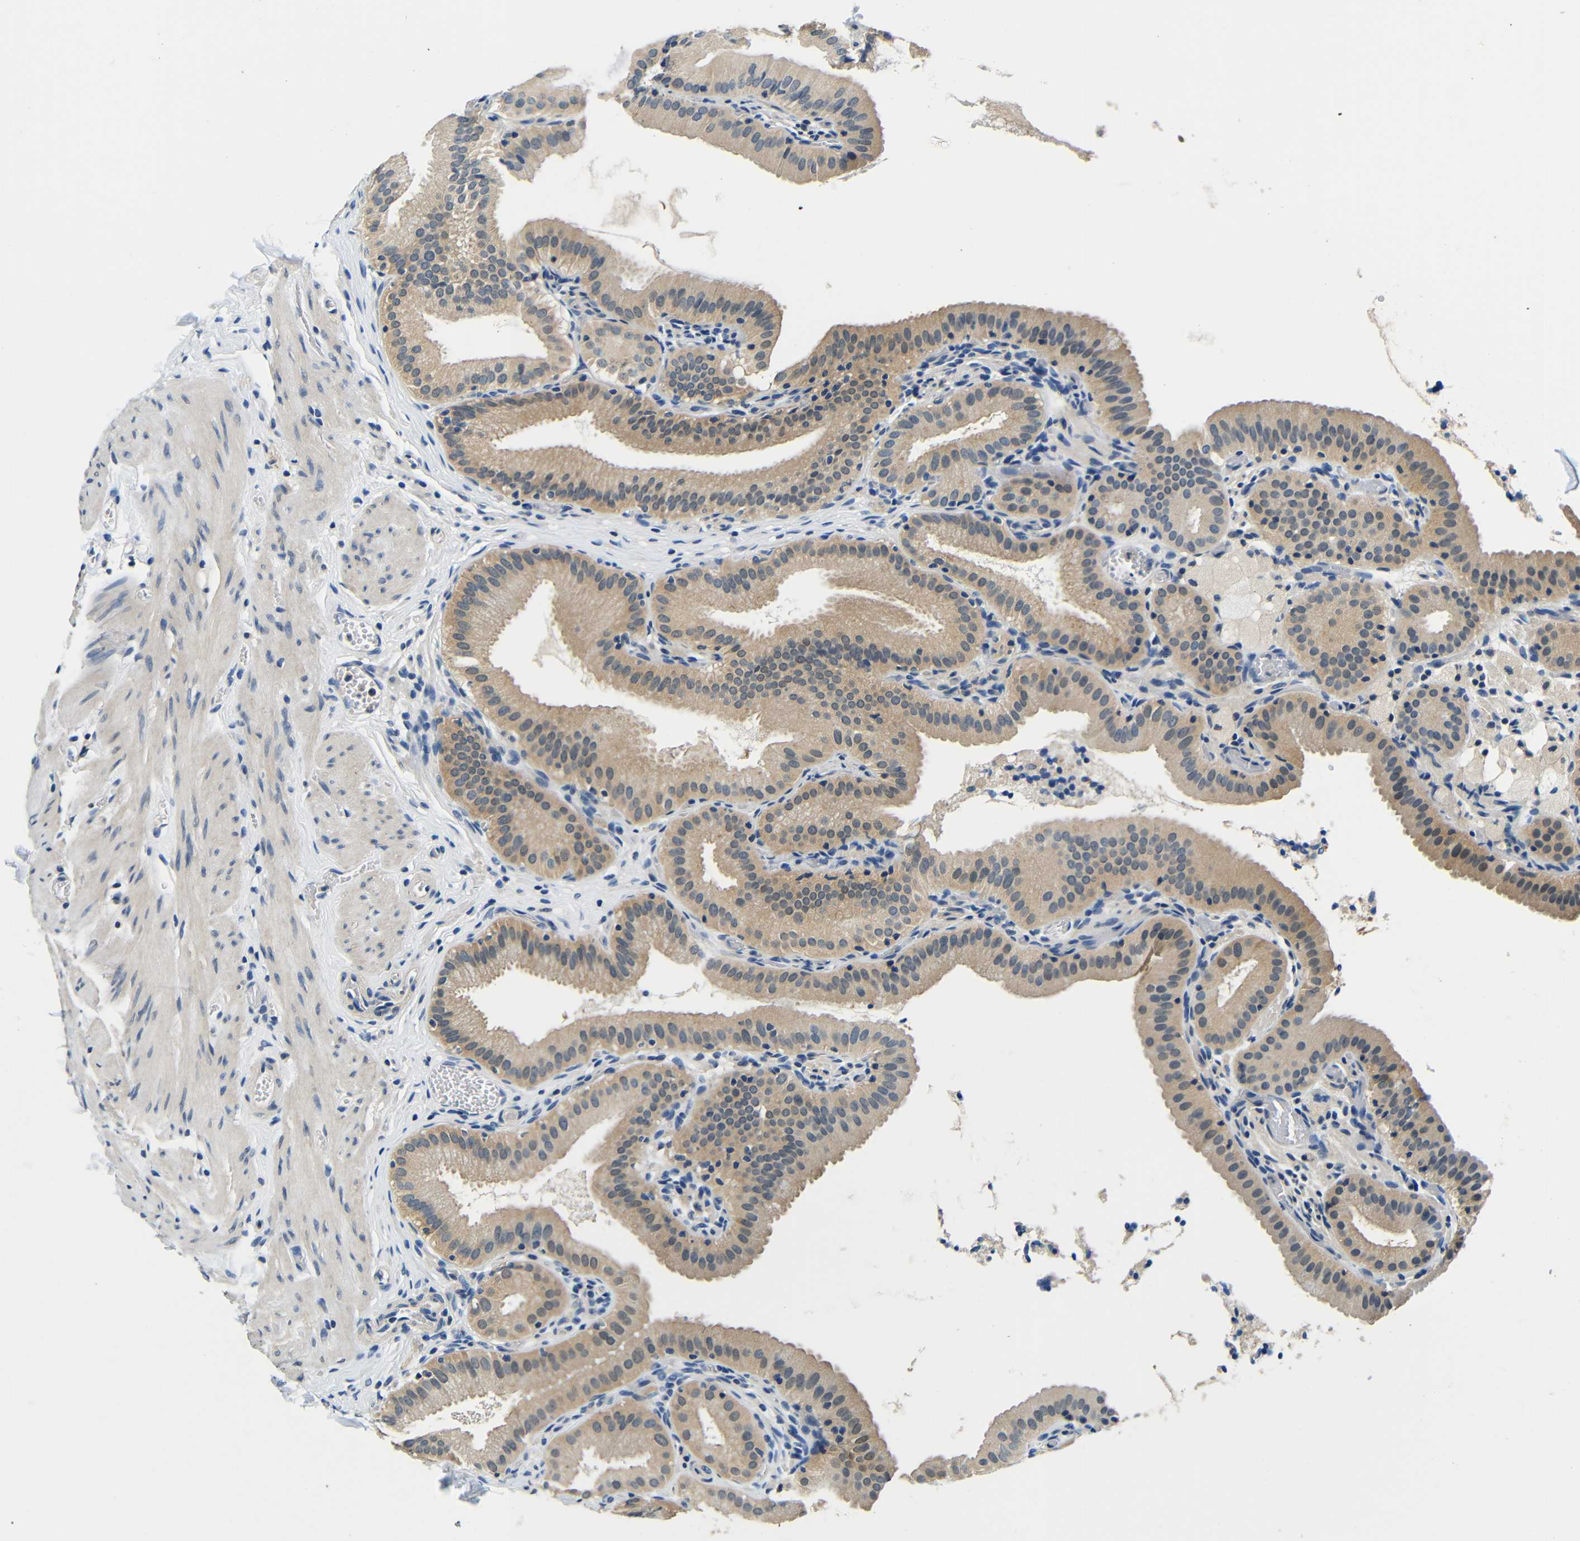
{"staining": {"intensity": "weak", "quantity": ">75%", "location": "cytoplasmic/membranous"}, "tissue": "gallbladder", "cell_type": "Glandular cells", "image_type": "normal", "snomed": [{"axis": "morphology", "description": "Normal tissue, NOS"}, {"axis": "topography", "description": "Gallbladder"}], "caption": "An image of human gallbladder stained for a protein shows weak cytoplasmic/membranous brown staining in glandular cells.", "gene": "ADAP1", "patient": {"sex": "male", "age": 54}}